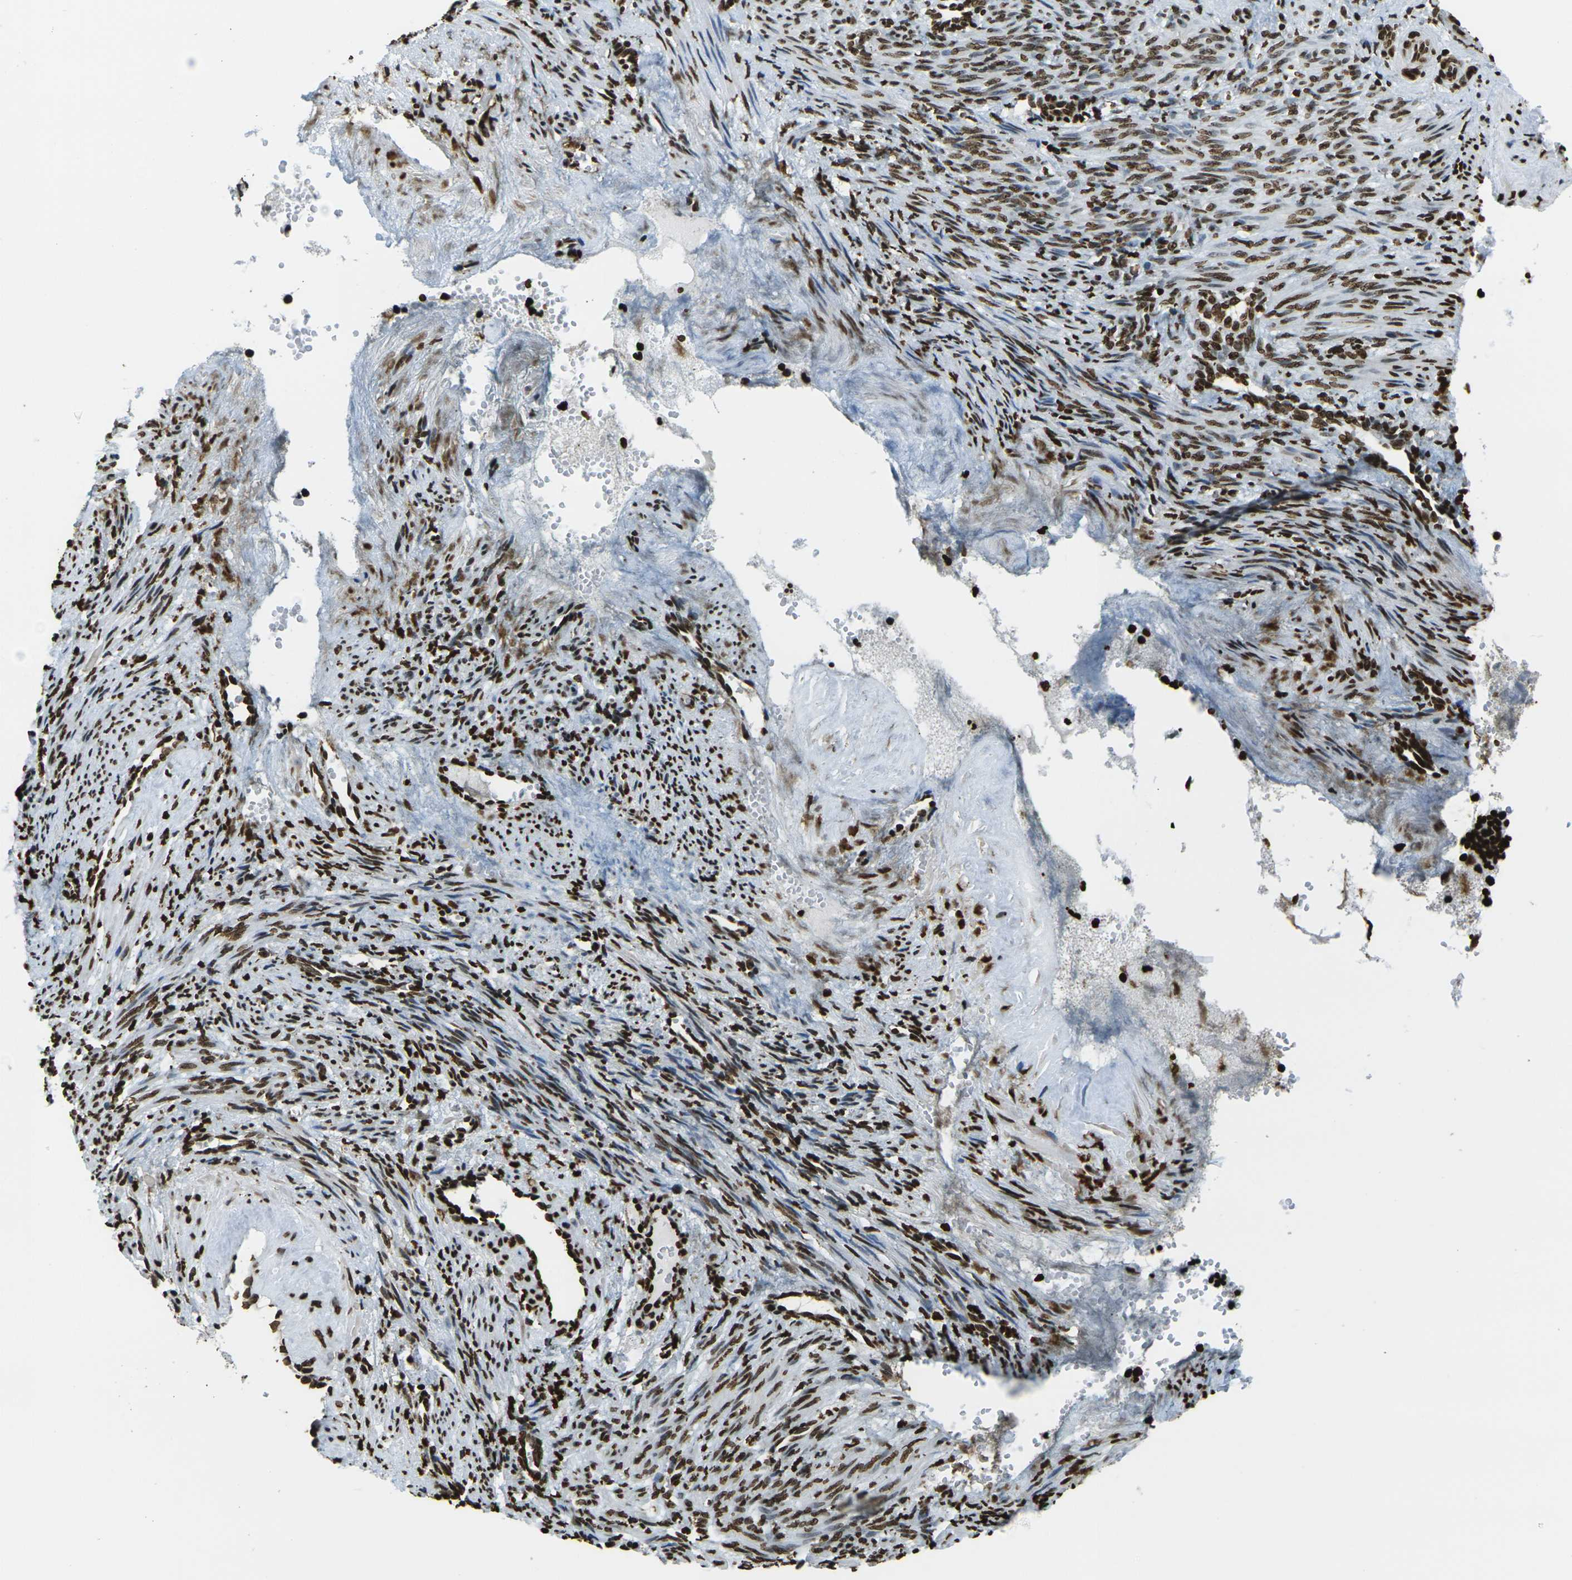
{"staining": {"intensity": "strong", "quantity": ">75%", "location": "nuclear"}, "tissue": "smooth muscle", "cell_type": "Smooth muscle cells", "image_type": "normal", "snomed": [{"axis": "morphology", "description": "Normal tissue, NOS"}, {"axis": "topography", "description": "Endometrium"}], "caption": "Strong nuclear expression is identified in approximately >75% of smooth muscle cells in normal smooth muscle. Nuclei are stained in blue.", "gene": "H1", "patient": {"sex": "female", "age": 33}}